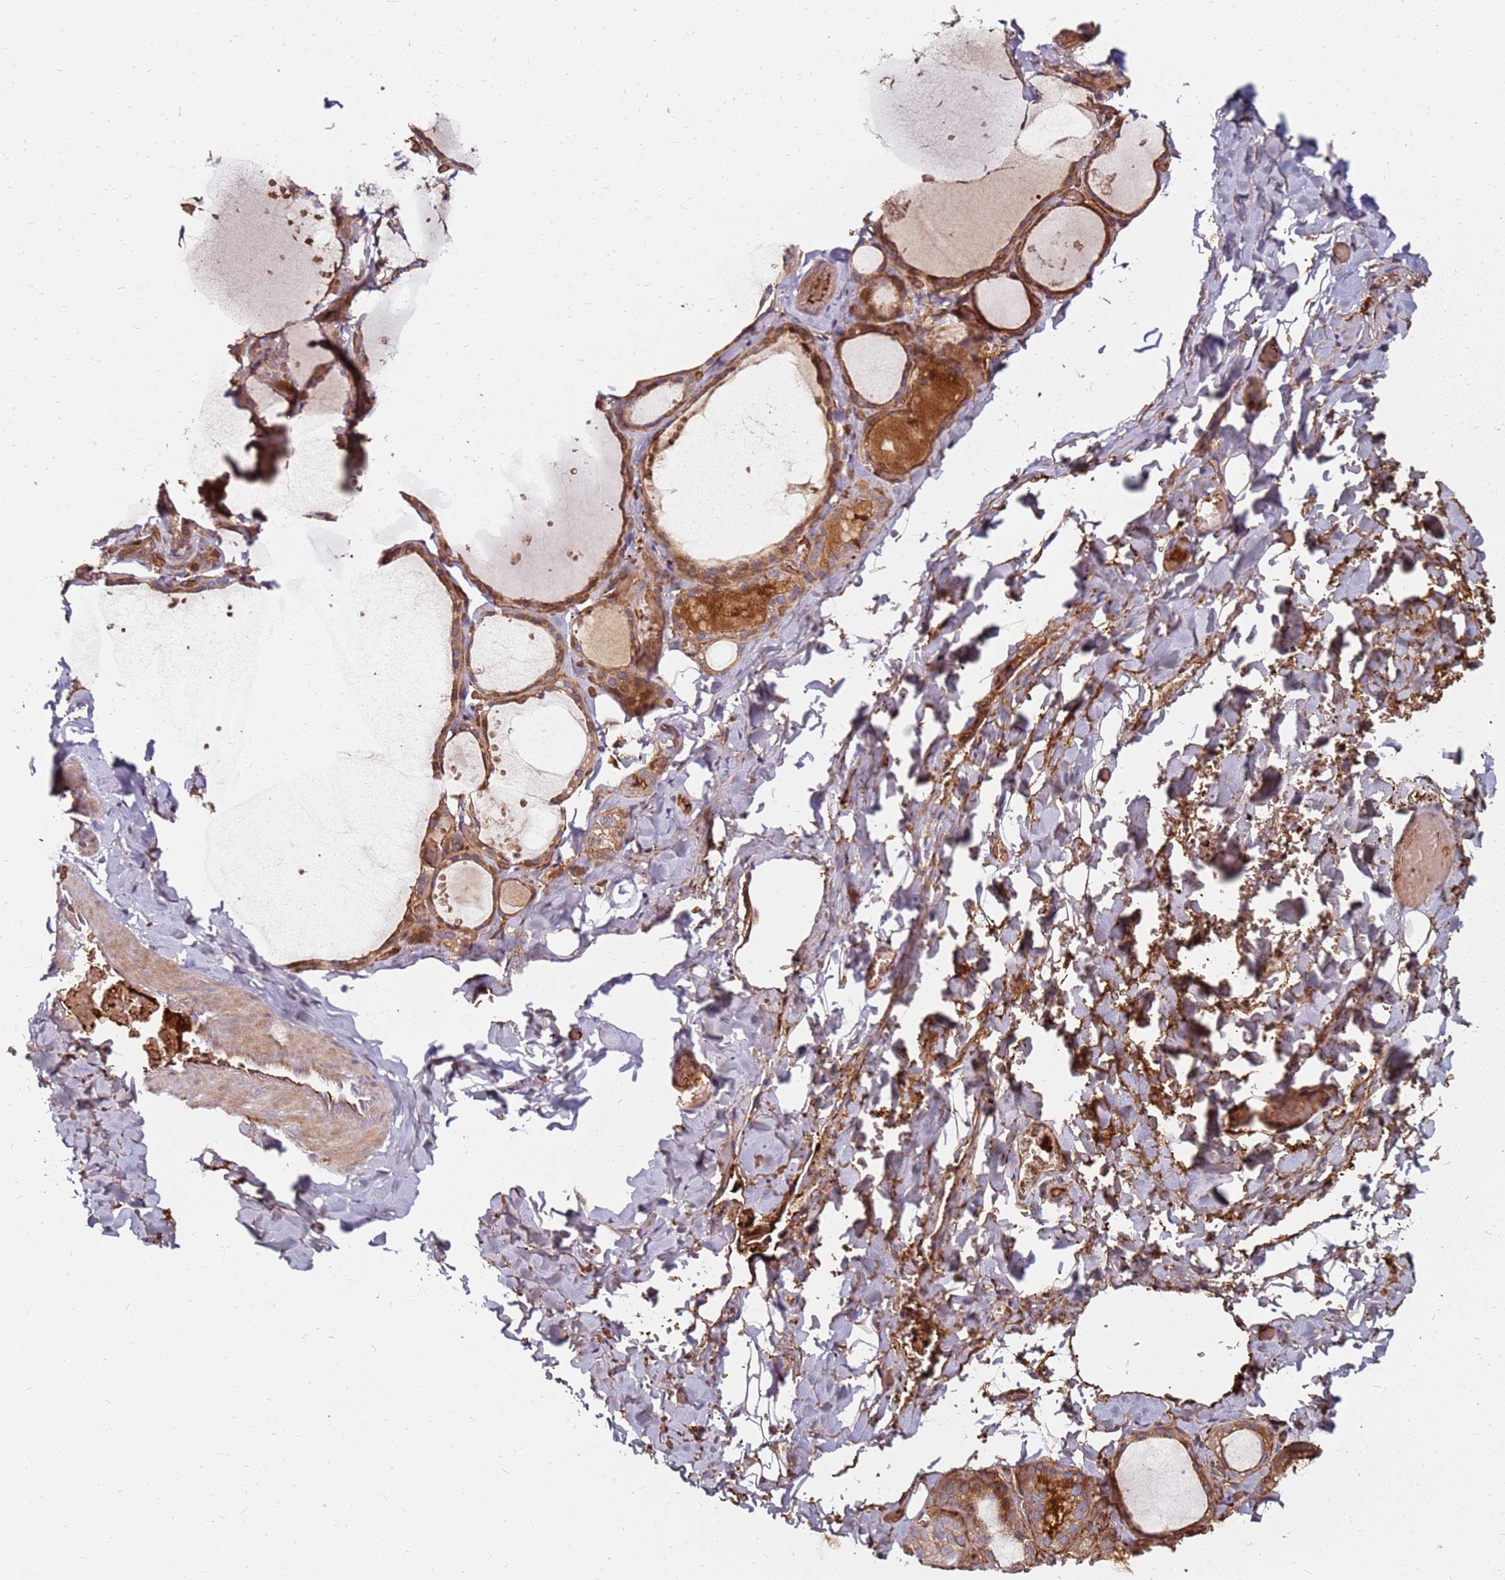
{"staining": {"intensity": "moderate", "quantity": ">75%", "location": "cytoplasmic/membranous,nuclear"}, "tissue": "thyroid gland", "cell_type": "Glandular cells", "image_type": "normal", "snomed": [{"axis": "morphology", "description": "Normal tissue, NOS"}, {"axis": "topography", "description": "Thyroid gland"}], "caption": "Moderate cytoplasmic/membranous,nuclear expression is identified in approximately >75% of glandular cells in benign thyroid gland. Immunohistochemistry stains the protein of interest in brown and the nuclei are stained blue.", "gene": "RNF11", "patient": {"sex": "female", "age": 44}}